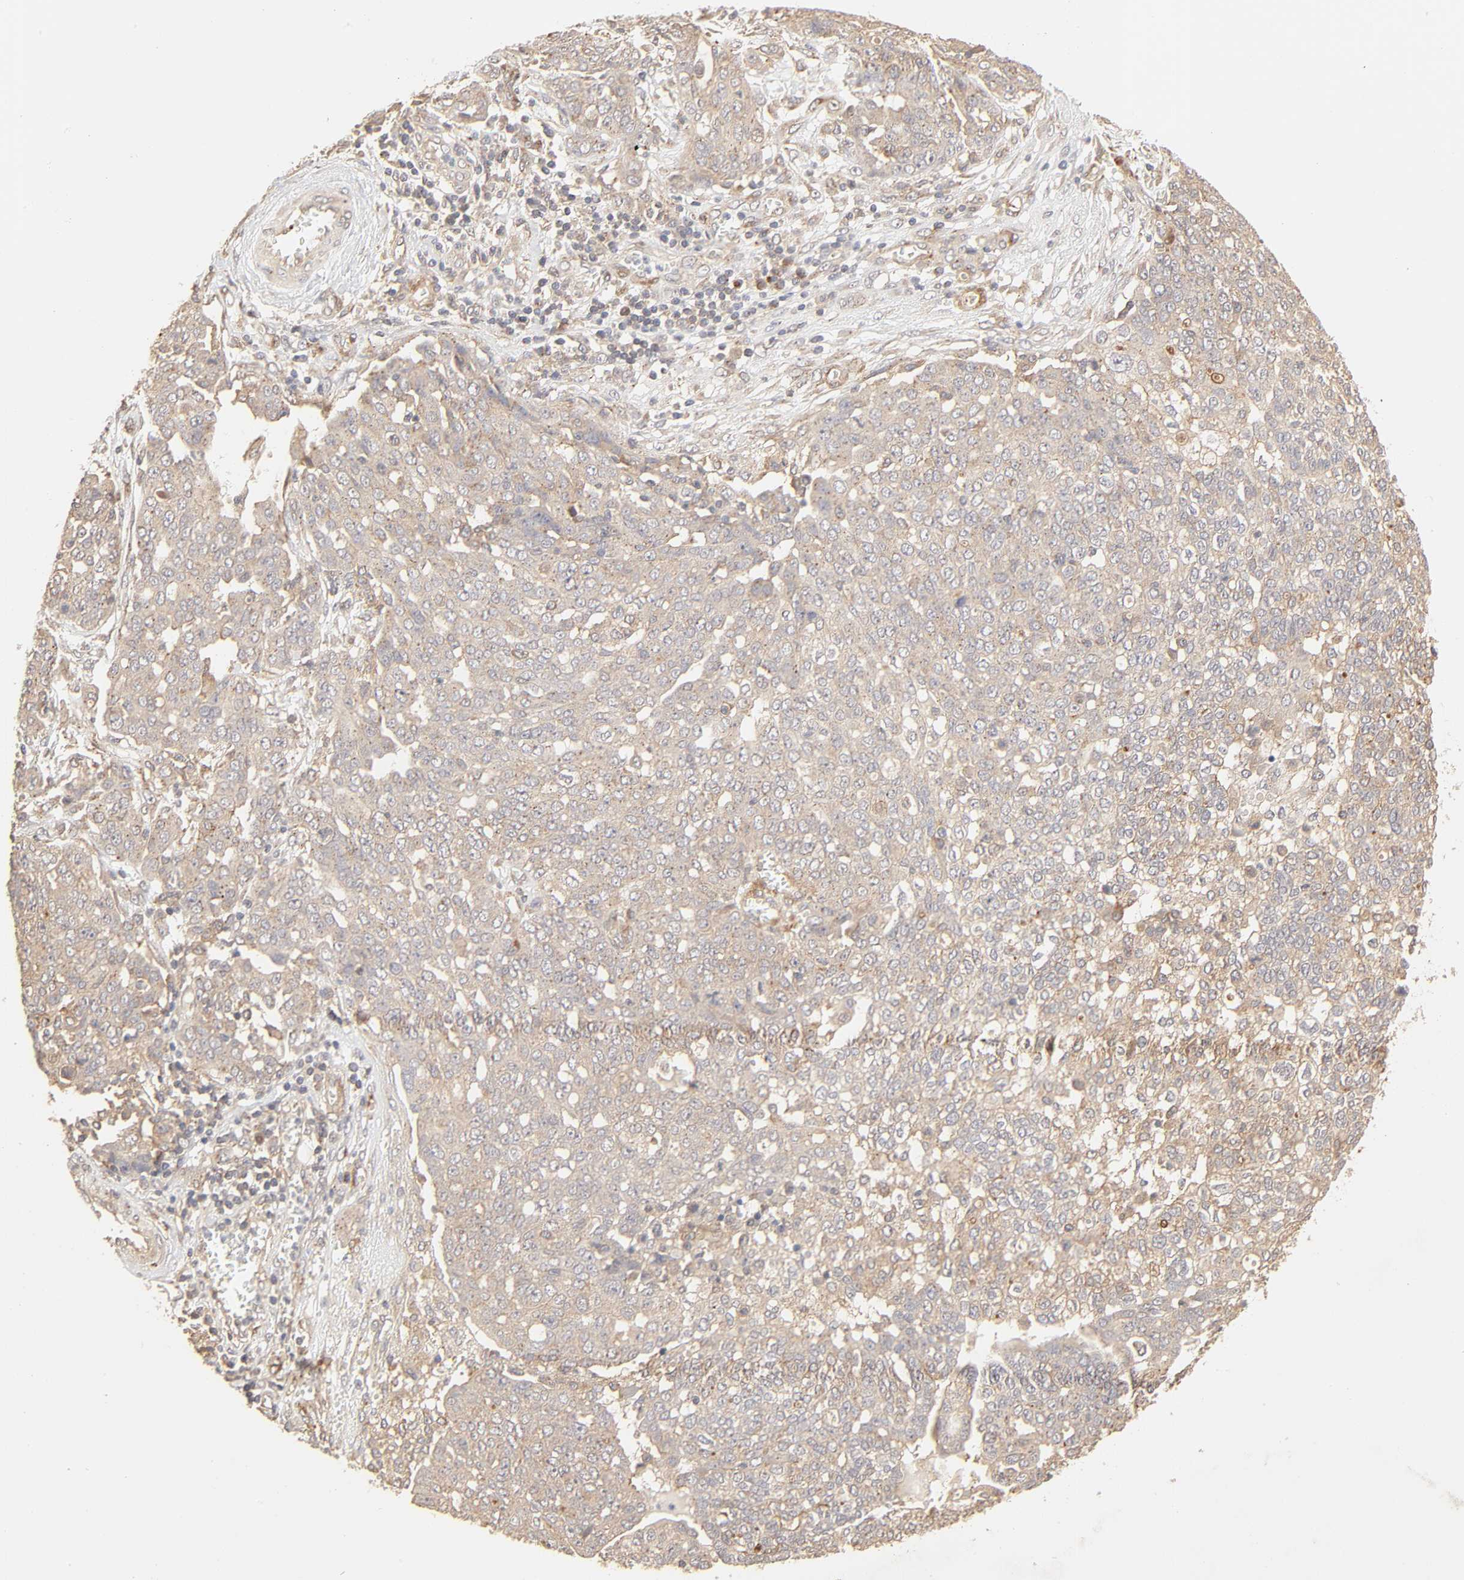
{"staining": {"intensity": "moderate", "quantity": "25%-75%", "location": "cytoplasmic/membranous"}, "tissue": "ovarian cancer", "cell_type": "Tumor cells", "image_type": "cancer", "snomed": [{"axis": "morphology", "description": "Cystadenocarcinoma, serous, NOS"}, {"axis": "topography", "description": "Soft tissue"}, {"axis": "topography", "description": "Ovary"}], "caption": "The photomicrograph exhibits immunohistochemical staining of ovarian cancer. There is moderate cytoplasmic/membranous staining is seen in about 25%-75% of tumor cells.", "gene": "EPS8", "patient": {"sex": "female", "age": 57}}